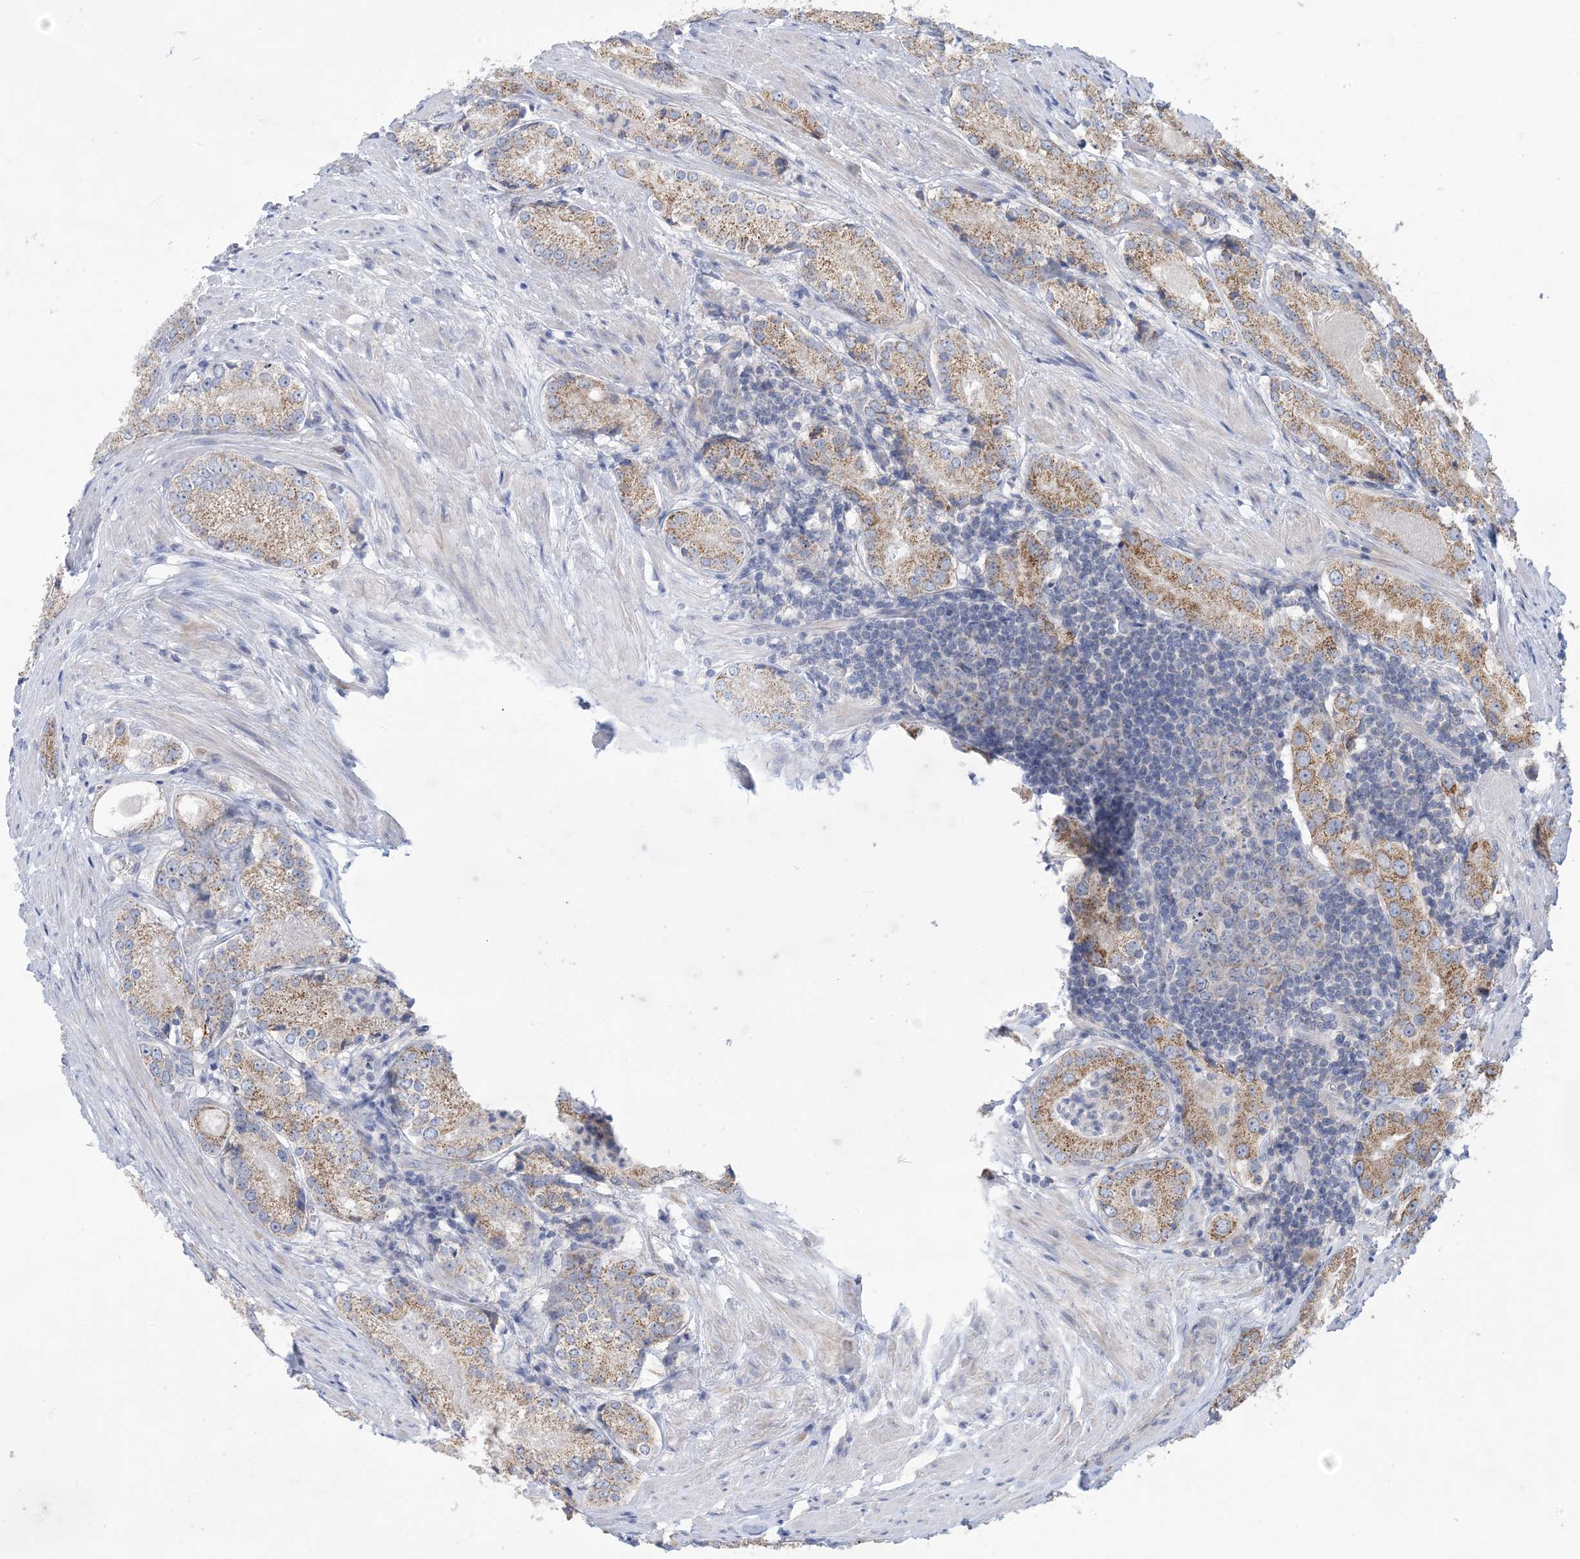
{"staining": {"intensity": "moderate", "quantity": "25%-75%", "location": "cytoplasmic/membranous"}, "tissue": "prostate cancer", "cell_type": "Tumor cells", "image_type": "cancer", "snomed": [{"axis": "morphology", "description": "Adenocarcinoma, Low grade"}, {"axis": "topography", "description": "Prostate"}], "caption": "DAB (3,3'-diaminobenzidine) immunohistochemical staining of human prostate cancer demonstrates moderate cytoplasmic/membranous protein positivity in approximately 25%-75% of tumor cells.", "gene": "CLEC16A", "patient": {"sex": "male", "age": 54}}